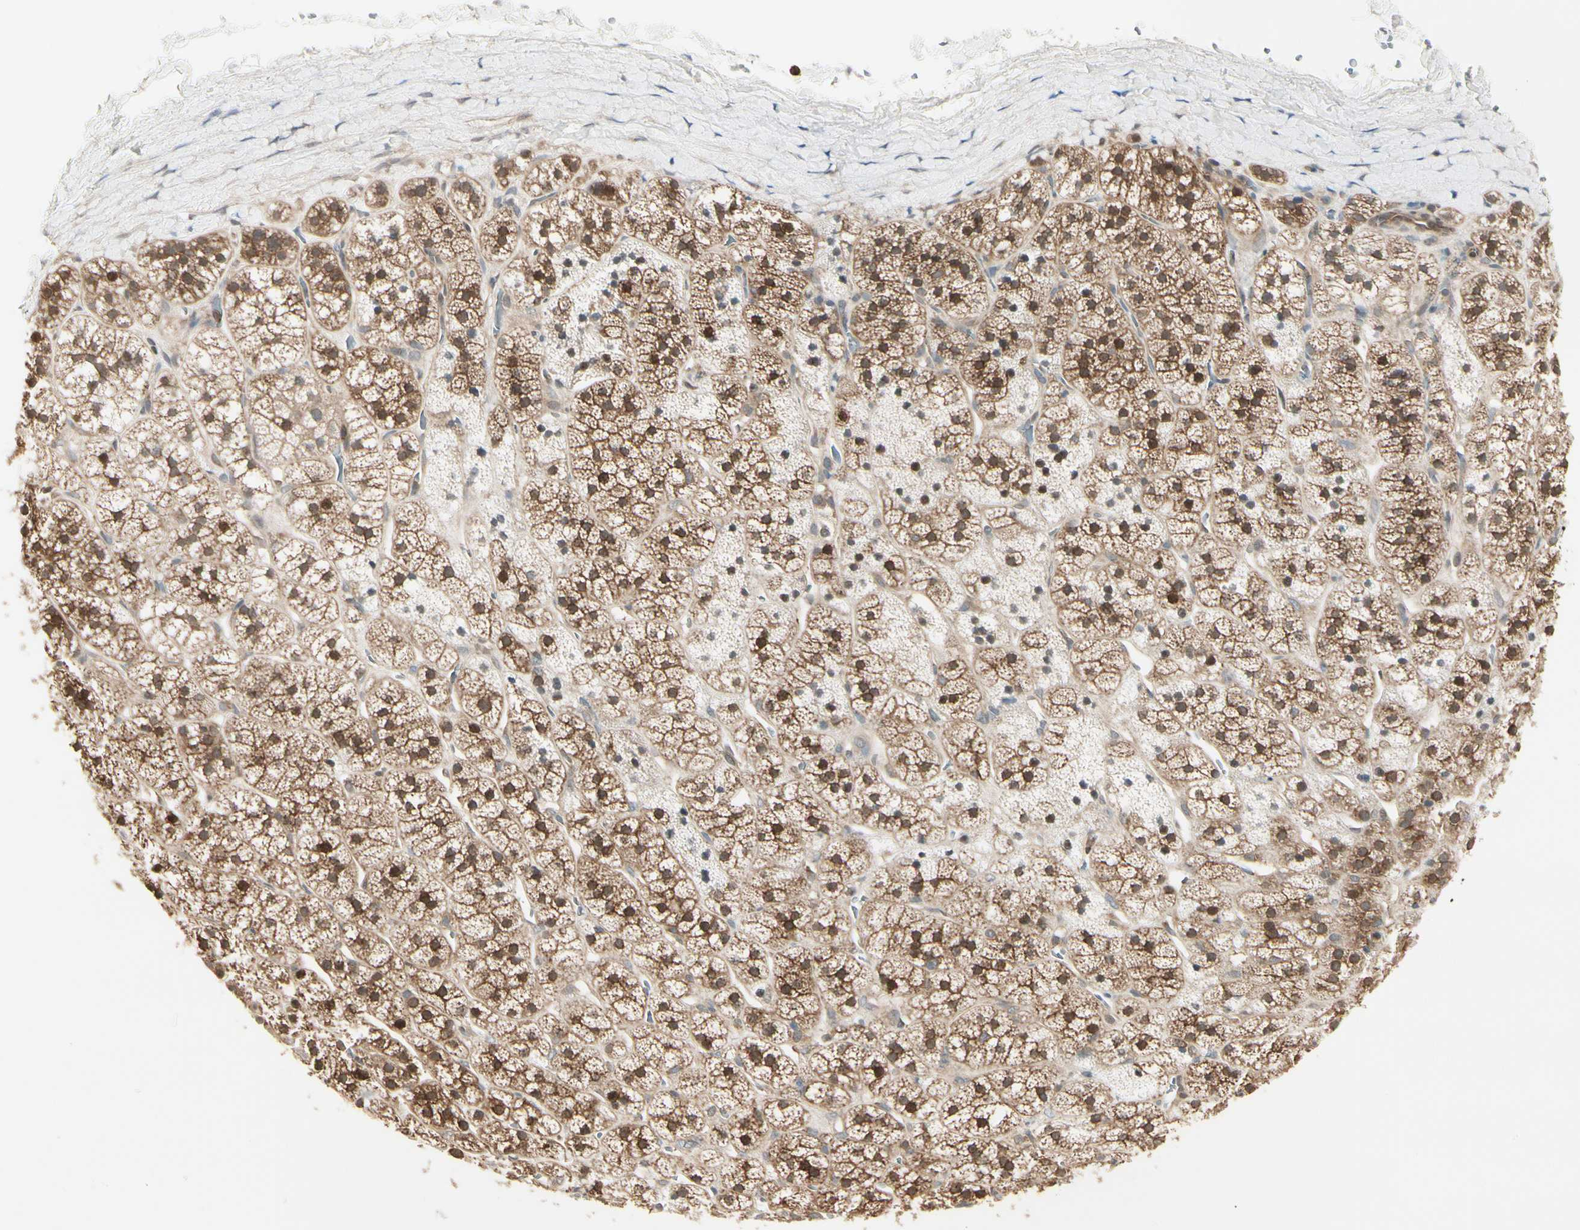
{"staining": {"intensity": "moderate", "quantity": ">75%", "location": "cytoplasmic/membranous"}, "tissue": "adrenal gland", "cell_type": "Glandular cells", "image_type": "normal", "snomed": [{"axis": "morphology", "description": "Normal tissue, NOS"}, {"axis": "topography", "description": "Adrenal gland"}], "caption": "An immunohistochemistry image of unremarkable tissue is shown. Protein staining in brown highlights moderate cytoplasmic/membranous positivity in adrenal gland within glandular cells.", "gene": "OXSR1", "patient": {"sex": "male", "age": 56}}